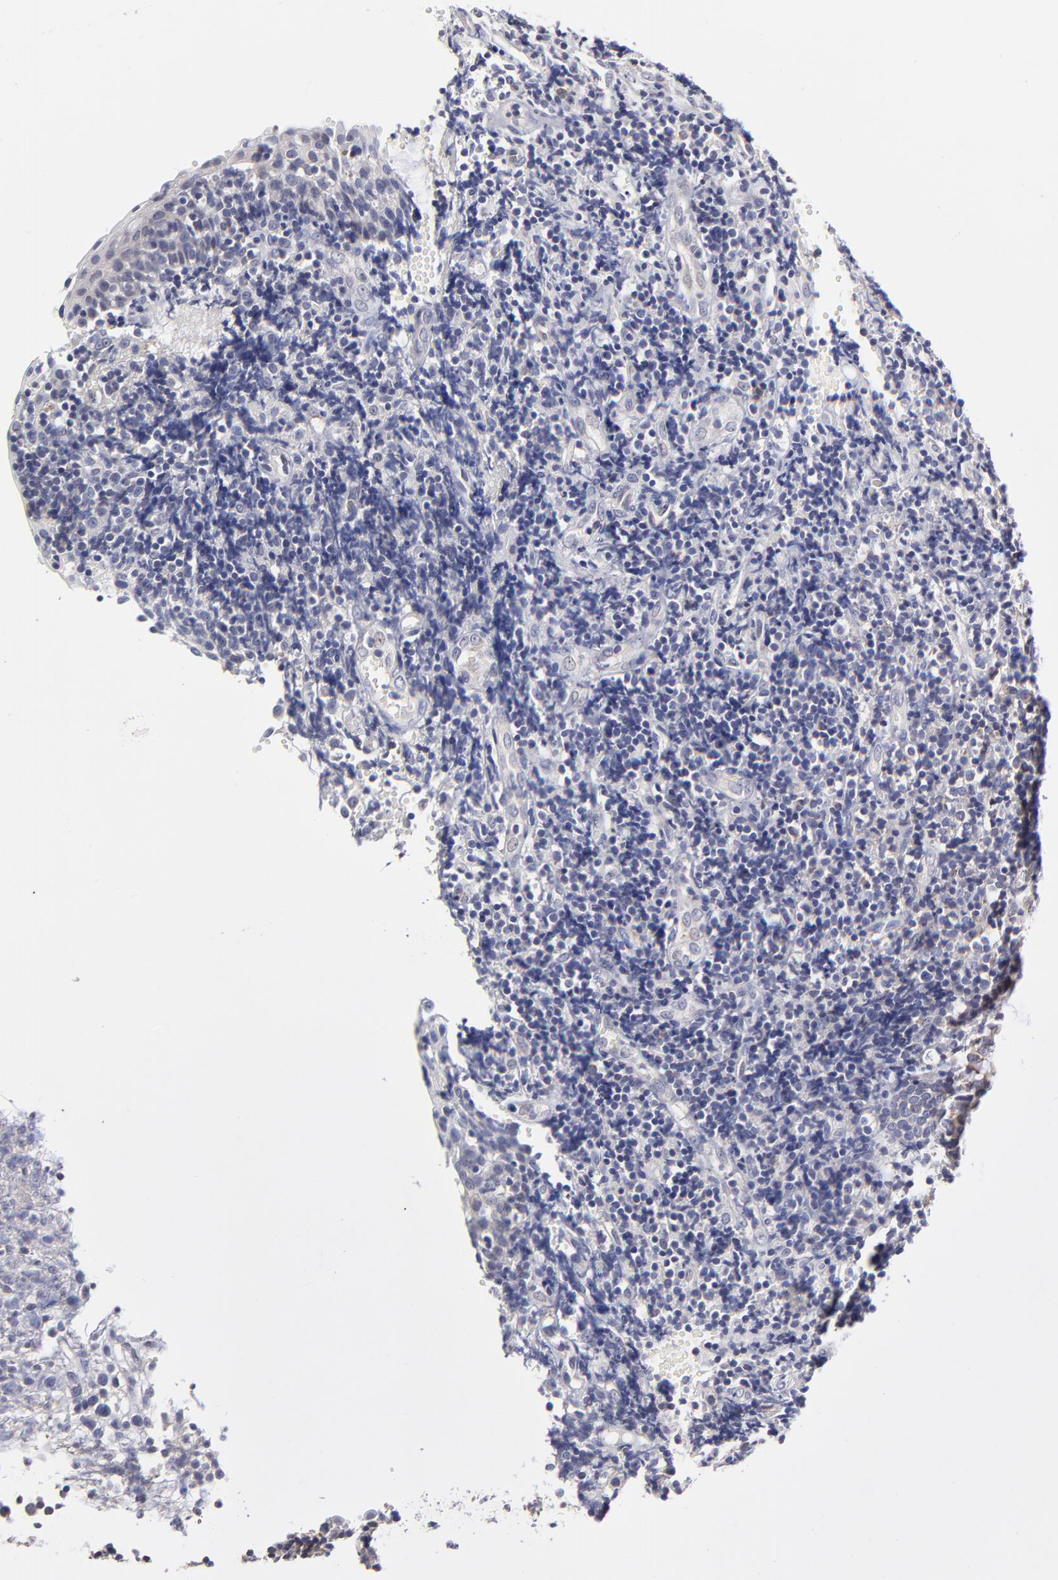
{"staining": {"intensity": "negative", "quantity": "none", "location": "none"}, "tissue": "tonsil", "cell_type": "Germinal center cells", "image_type": "normal", "snomed": [{"axis": "morphology", "description": "Normal tissue, NOS"}, {"axis": "topography", "description": "Tonsil"}], "caption": "There is no significant staining in germinal center cells of tonsil.", "gene": "BTG2", "patient": {"sex": "female", "age": 40}}